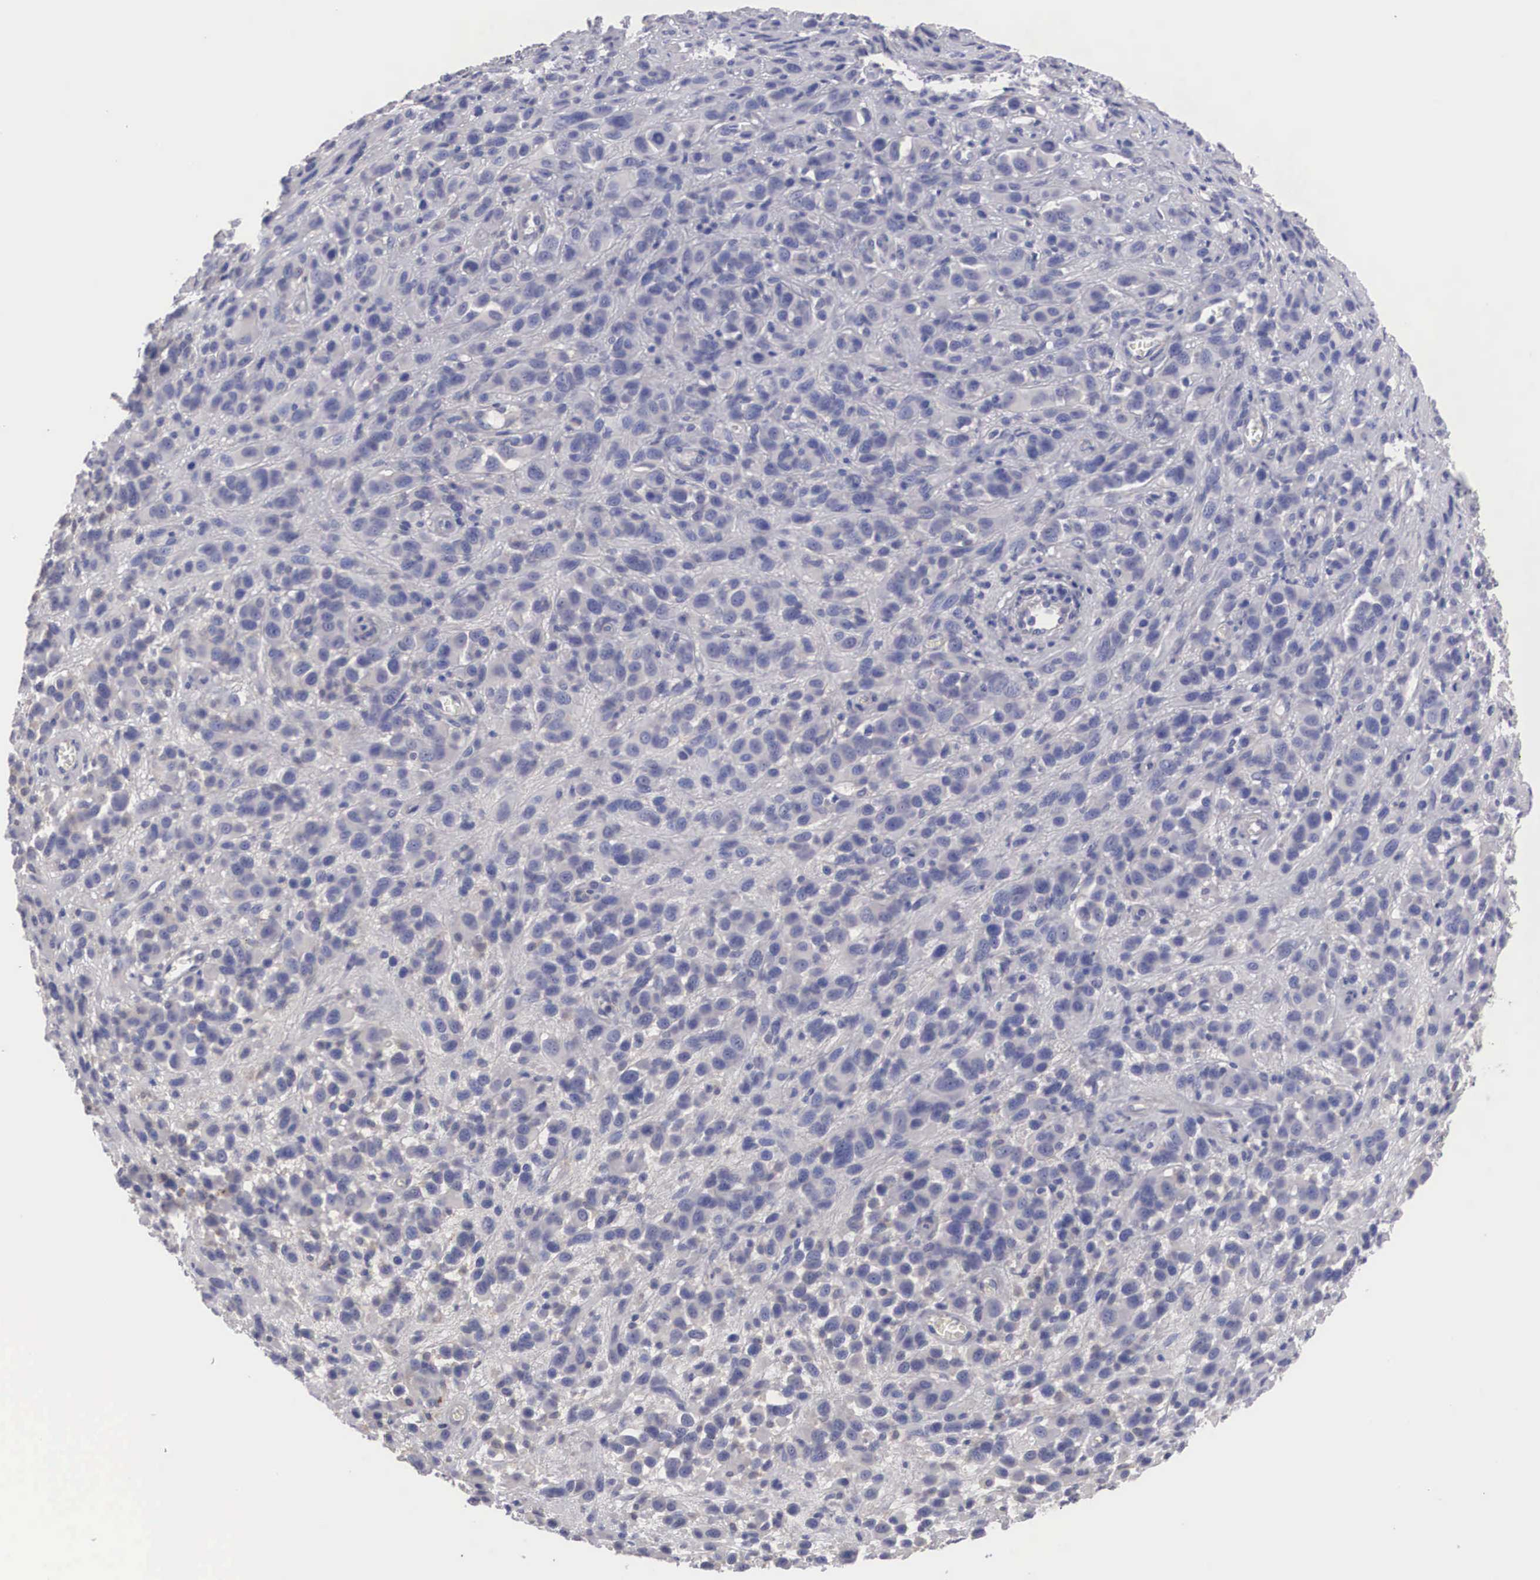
{"staining": {"intensity": "negative", "quantity": "none", "location": "none"}, "tissue": "melanoma", "cell_type": "Tumor cells", "image_type": "cancer", "snomed": [{"axis": "morphology", "description": "Malignant melanoma, NOS"}, {"axis": "topography", "description": "Skin"}], "caption": "Histopathology image shows no protein staining in tumor cells of malignant melanoma tissue.", "gene": "ABHD4", "patient": {"sex": "male", "age": 51}}